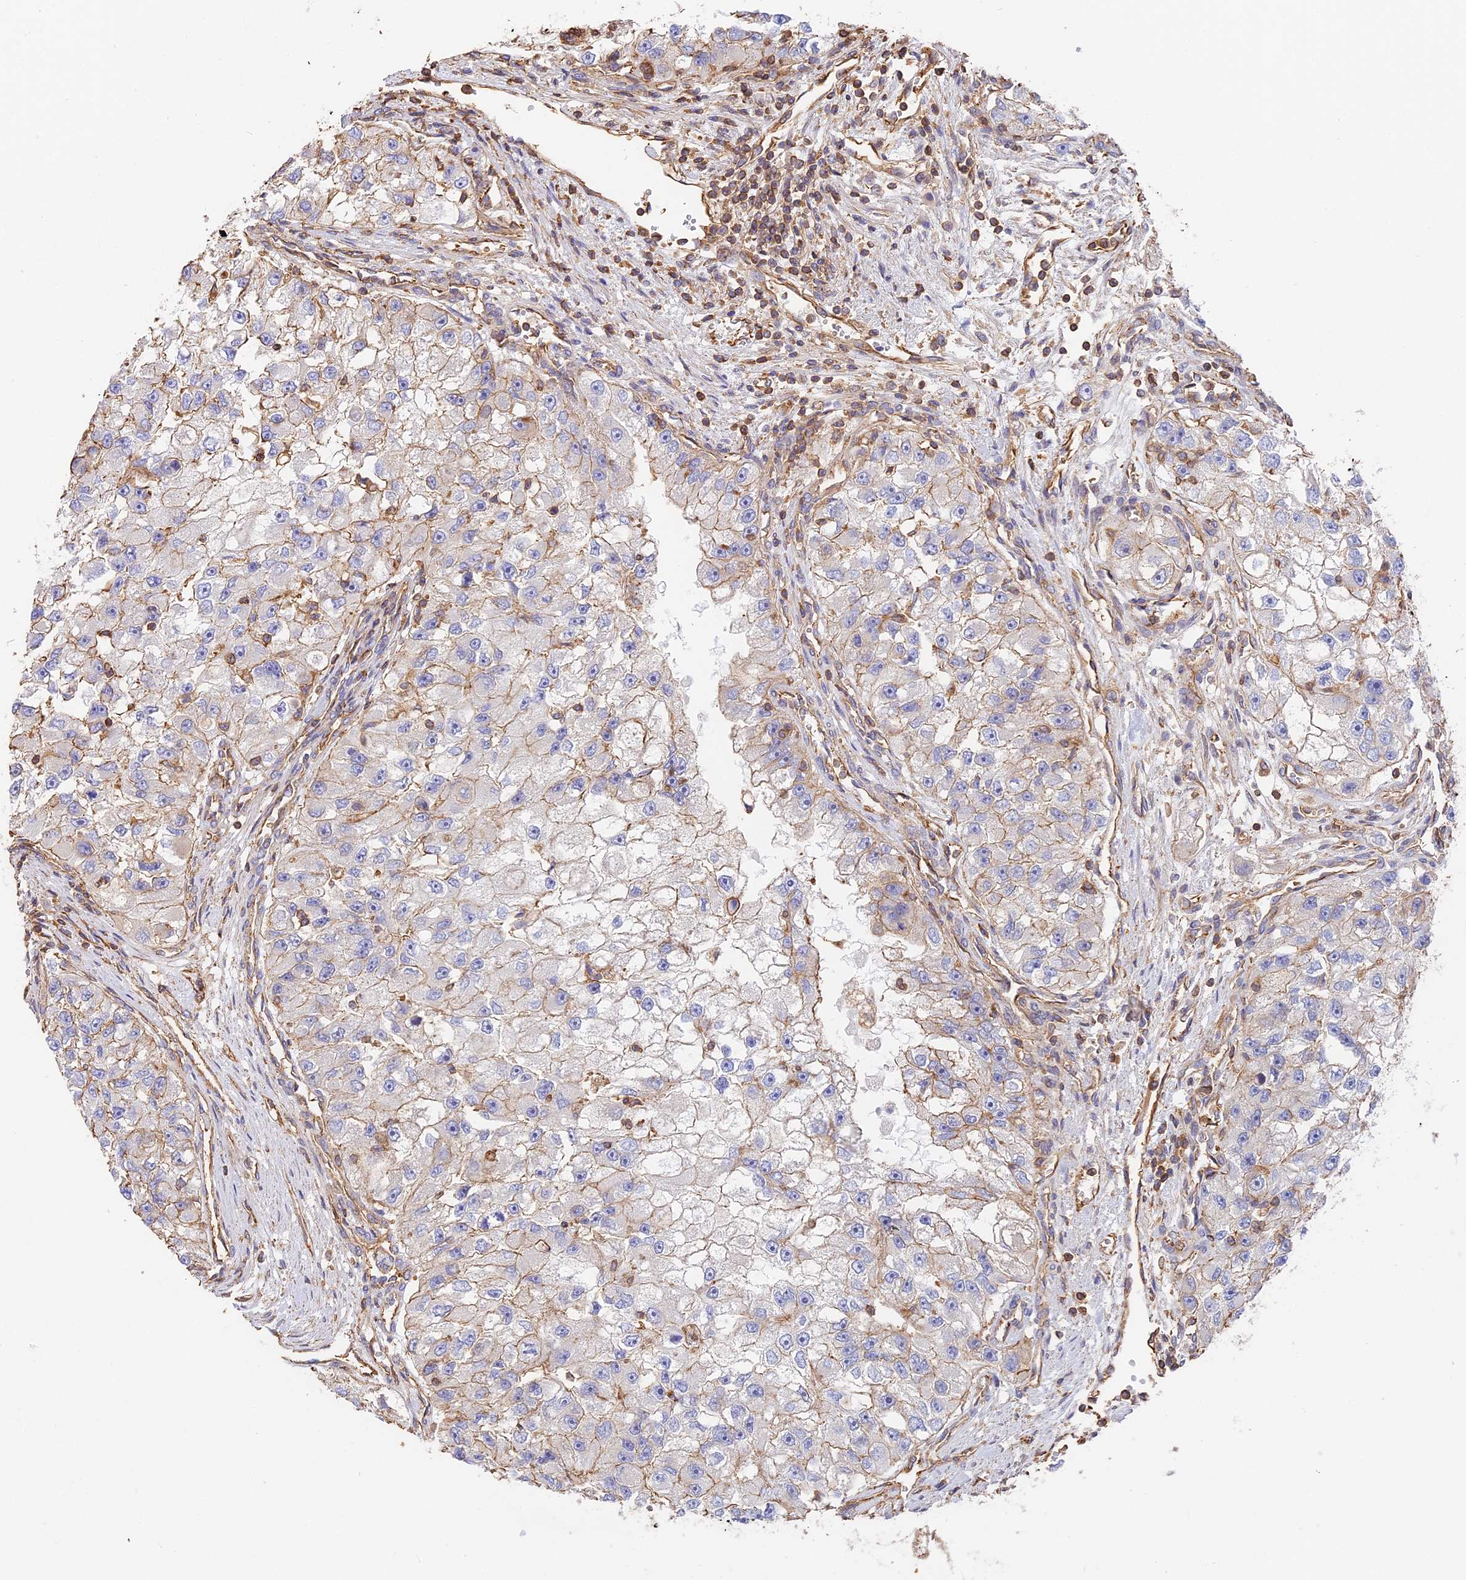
{"staining": {"intensity": "weak", "quantity": "<25%", "location": "cytoplasmic/membranous"}, "tissue": "renal cancer", "cell_type": "Tumor cells", "image_type": "cancer", "snomed": [{"axis": "morphology", "description": "Adenocarcinoma, NOS"}, {"axis": "topography", "description": "Kidney"}], "caption": "Tumor cells are negative for protein expression in human renal adenocarcinoma.", "gene": "VPS18", "patient": {"sex": "male", "age": 63}}